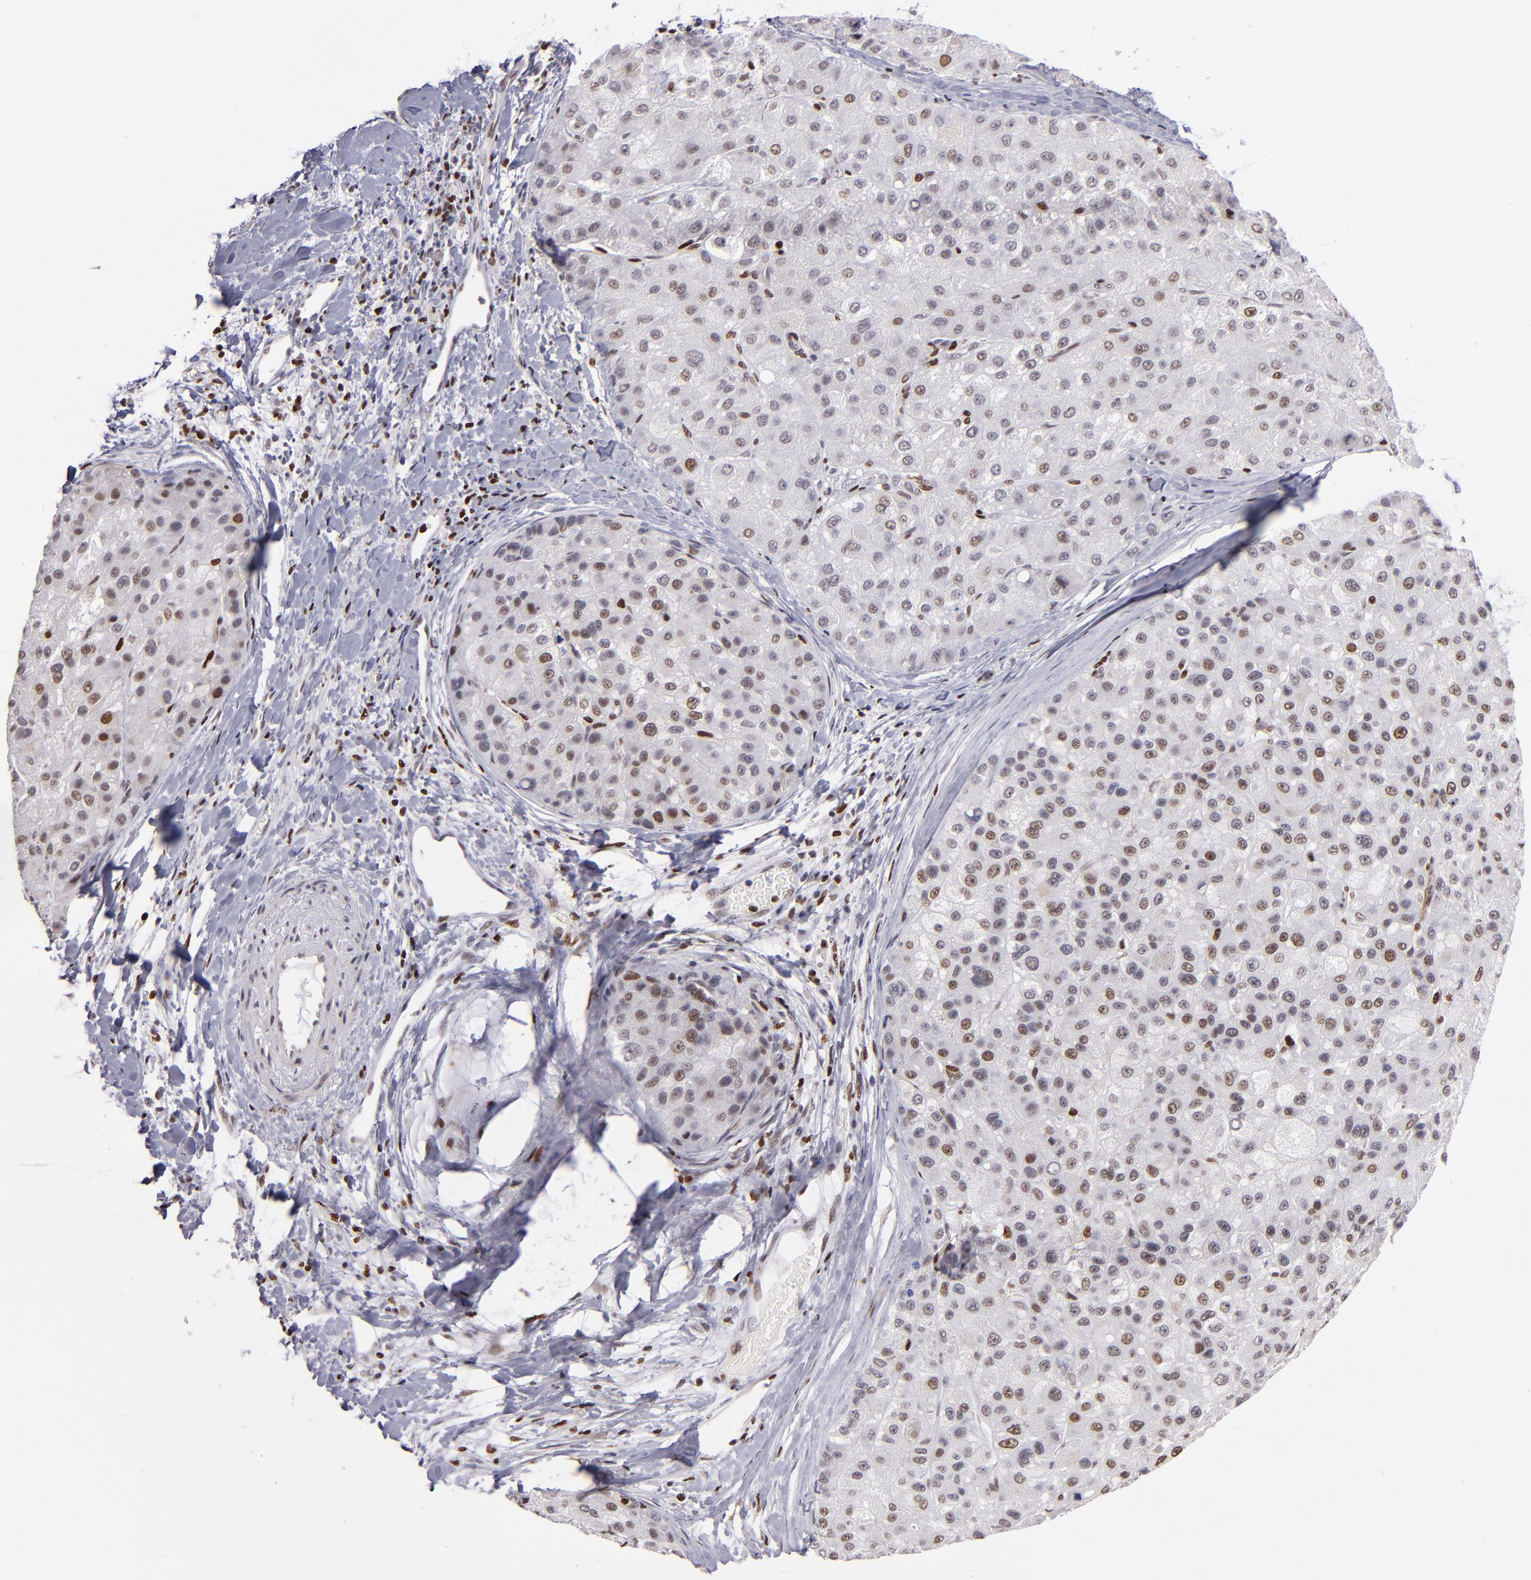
{"staining": {"intensity": "moderate", "quantity": "25%-75%", "location": "nuclear"}, "tissue": "liver cancer", "cell_type": "Tumor cells", "image_type": "cancer", "snomed": [{"axis": "morphology", "description": "Carcinoma, Hepatocellular, NOS"}, {"axis": "topography", "description": "Liver"}], "caption": "DAB immunohistochemical staining of liver cancer shows moderate nuclear protein expression in approximately 25%-75% of tumor cells.", "gene": "POLA1", "patient": {"sex": "male", "age": 80}}